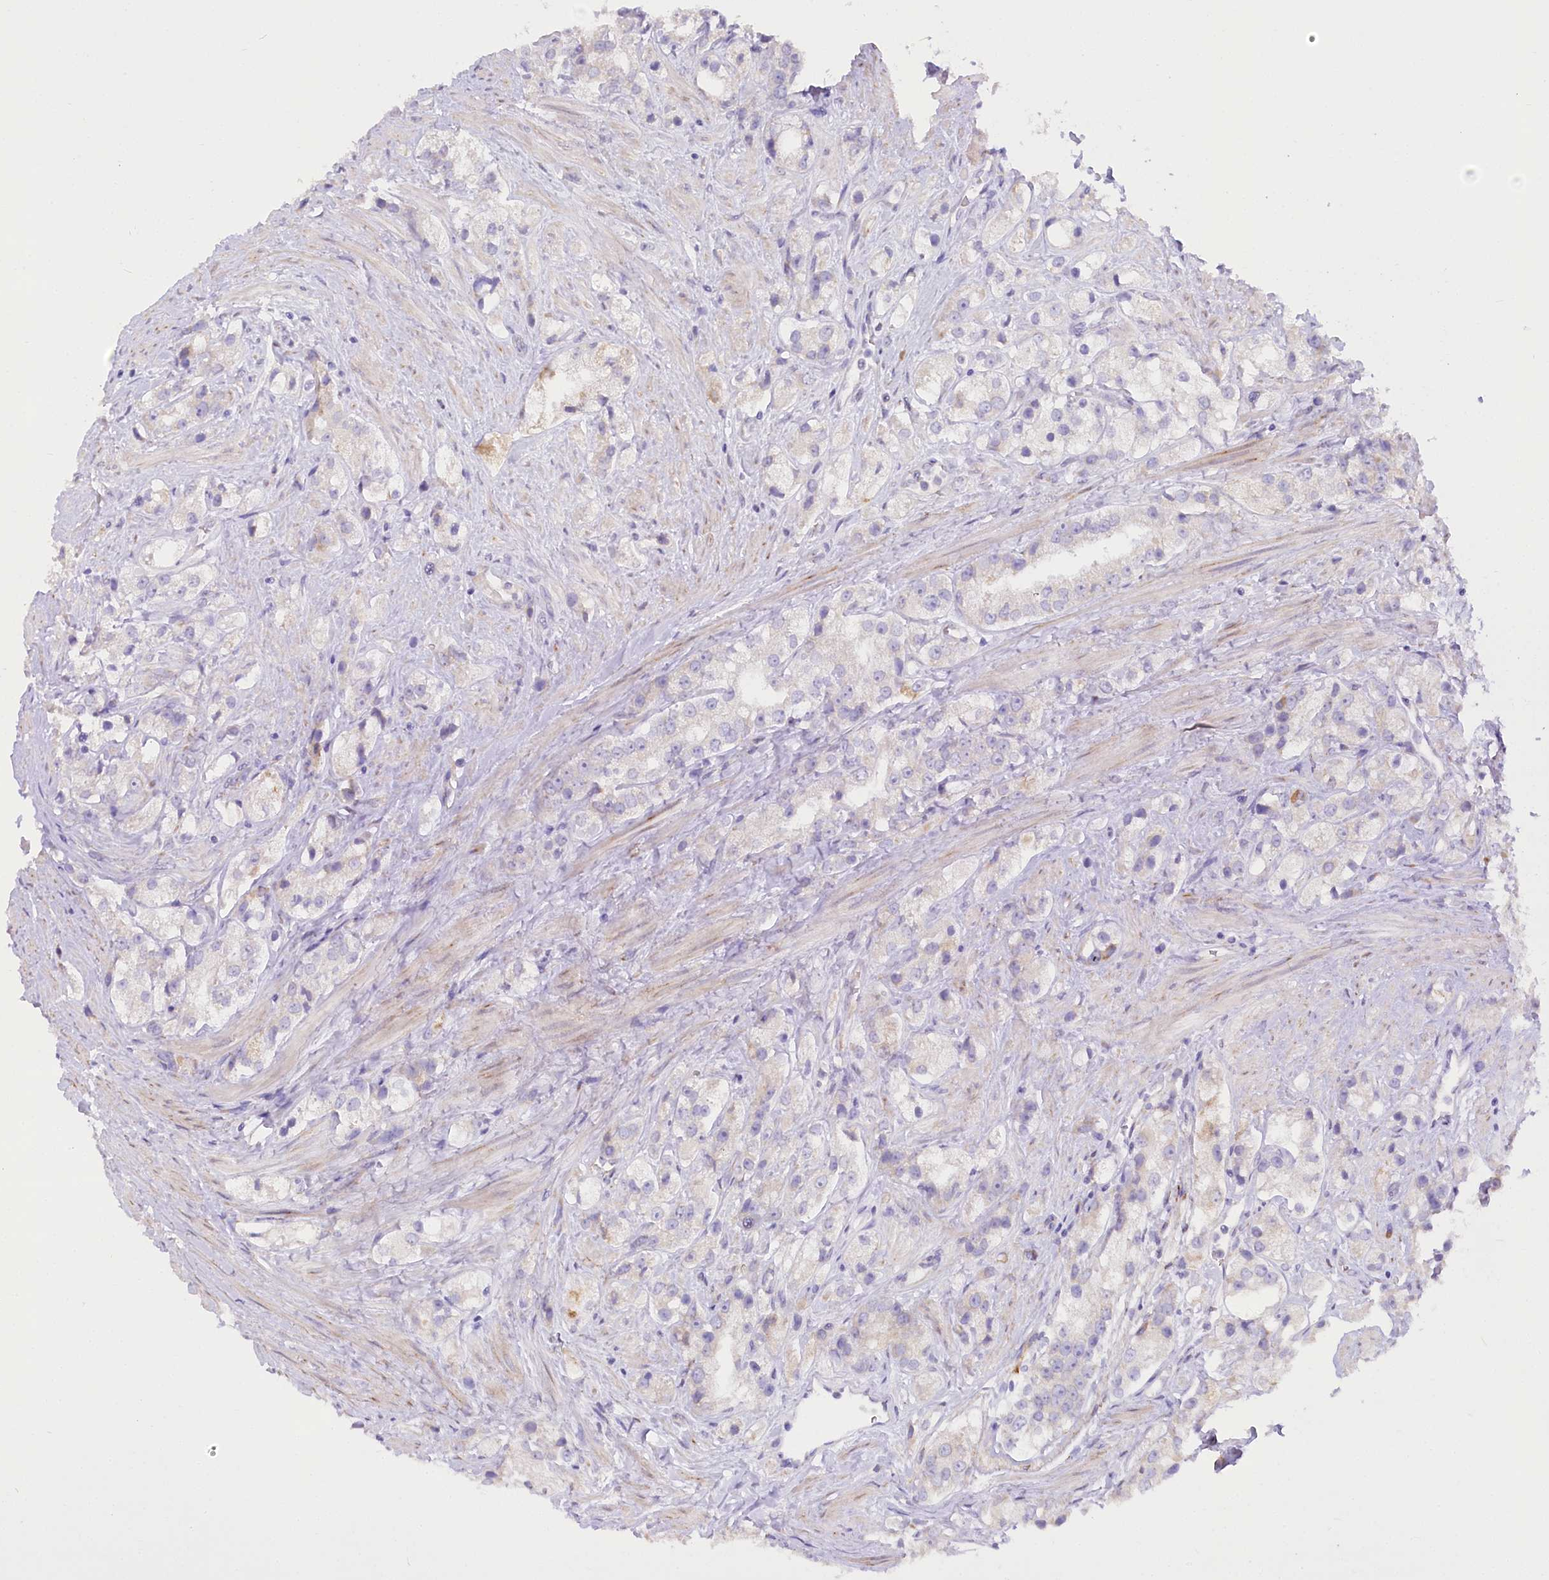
{"staining": {"intensity": "negative", "quantity": "none", "location": "none"}, "tissue": "prostate cancer", "cell_type": "Tumor cells", "image_type": "cancer", "snomed": [{"axis": "morphology", "description": "Adenocarcinoma, NOS"}, {"axis": "topography", "description": "Prostate"}], "caption": "Protein analysis of prostate cancer (adenocarcinoma) demonstrates no significant staining in tumor cells.", "gene": "STT3B", "patient": {"sex": "male", "age": 79}}